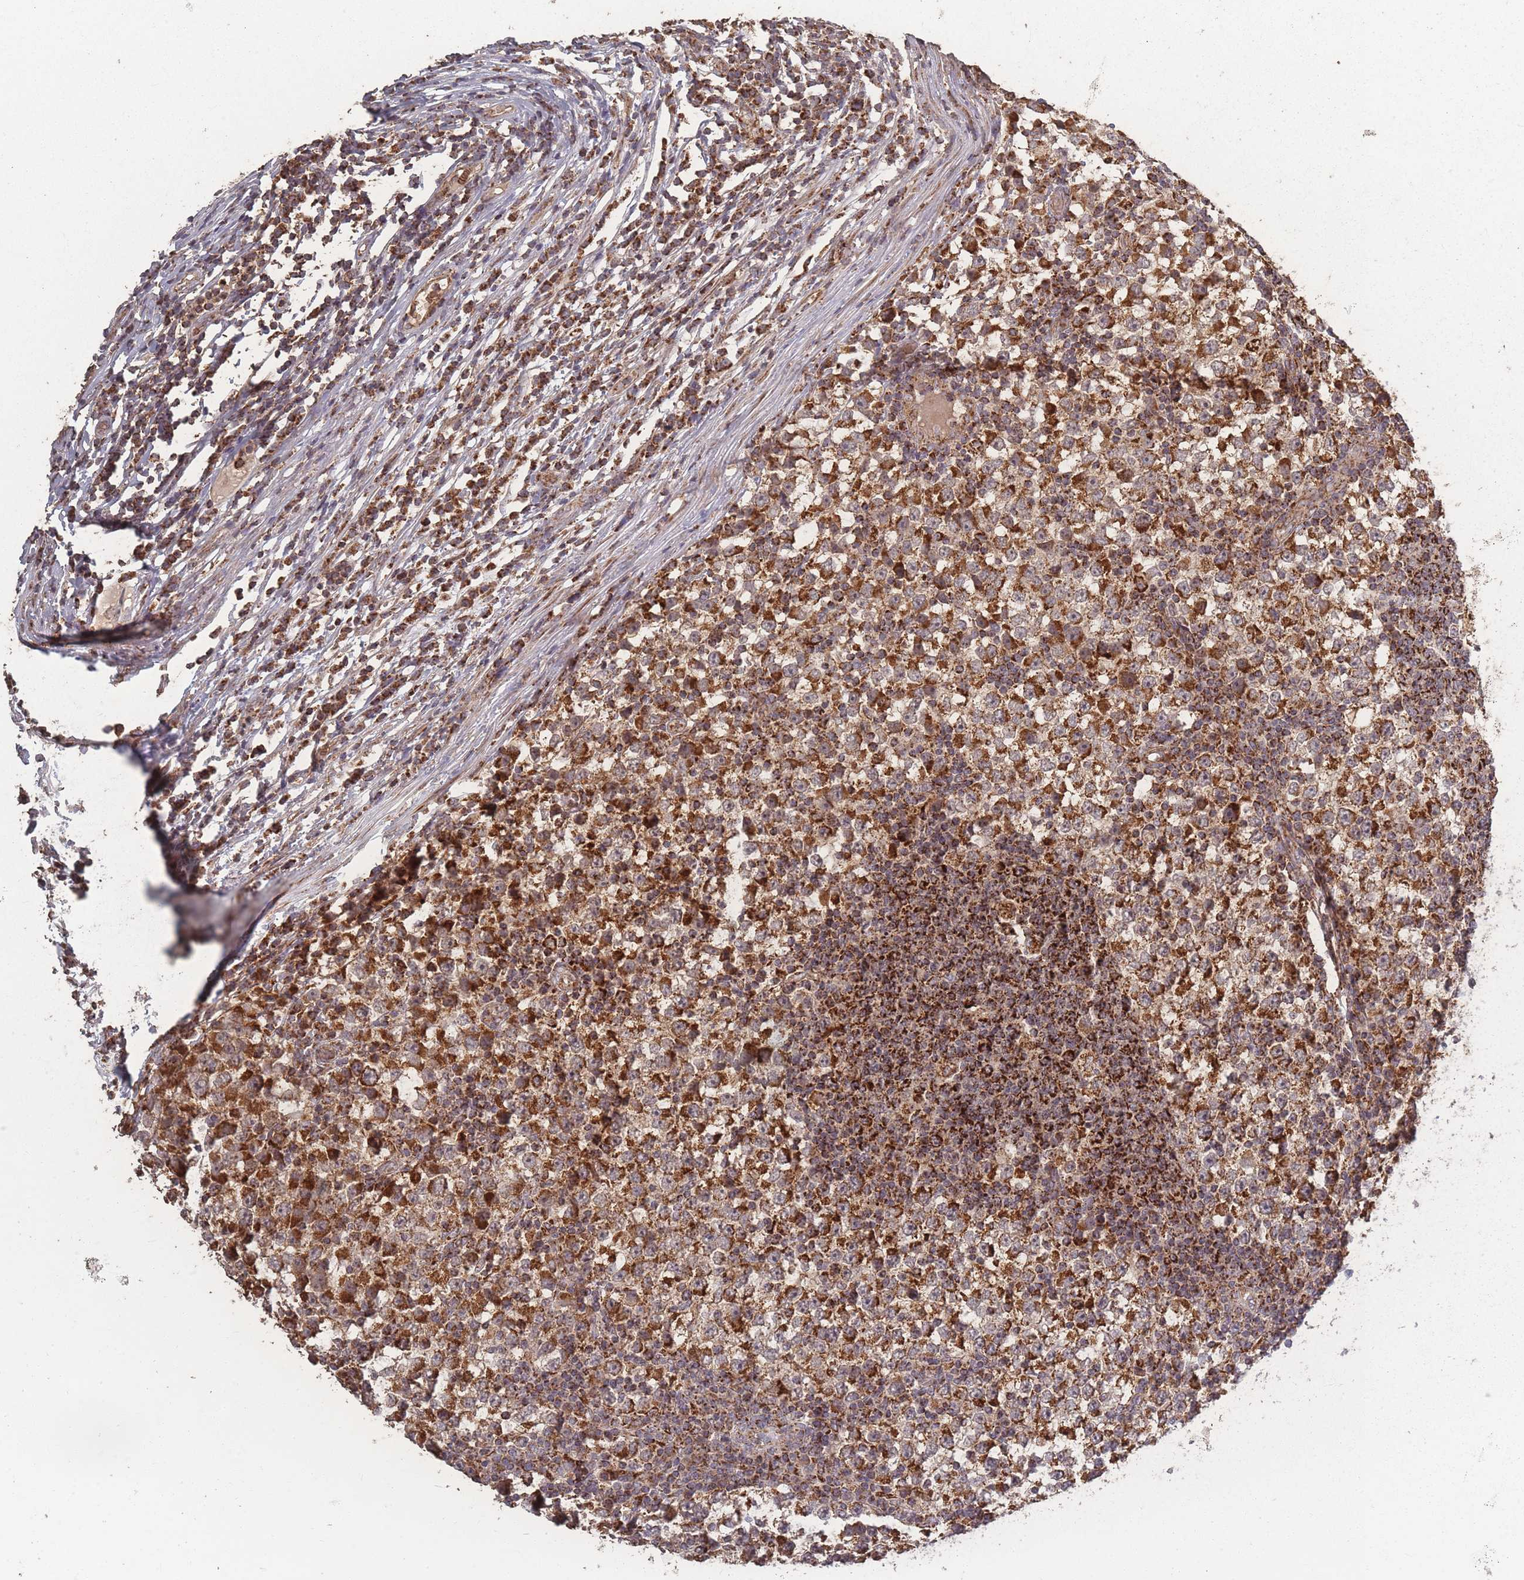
{"staining": {"intensity": "strong", "quantity": ">75%", "location": "cytoplasmic/membranous"}, "tissue": "testis cancer", "cell_type": "Tumor cells", "image_type": "cancer", "snomed": [{"axis": "morphology", "description": "Seminoma, NOS"}, {"axis": "topography", "description": "Testis"}], "caption": "The histopathology image exhibits a brown stain indicating the presence of a protein in the cytoplasmic/membranous of tumor cells in seminoma (testis).", "gene": "LYRM7", "patient": {"sex": "male", "age": 65}}